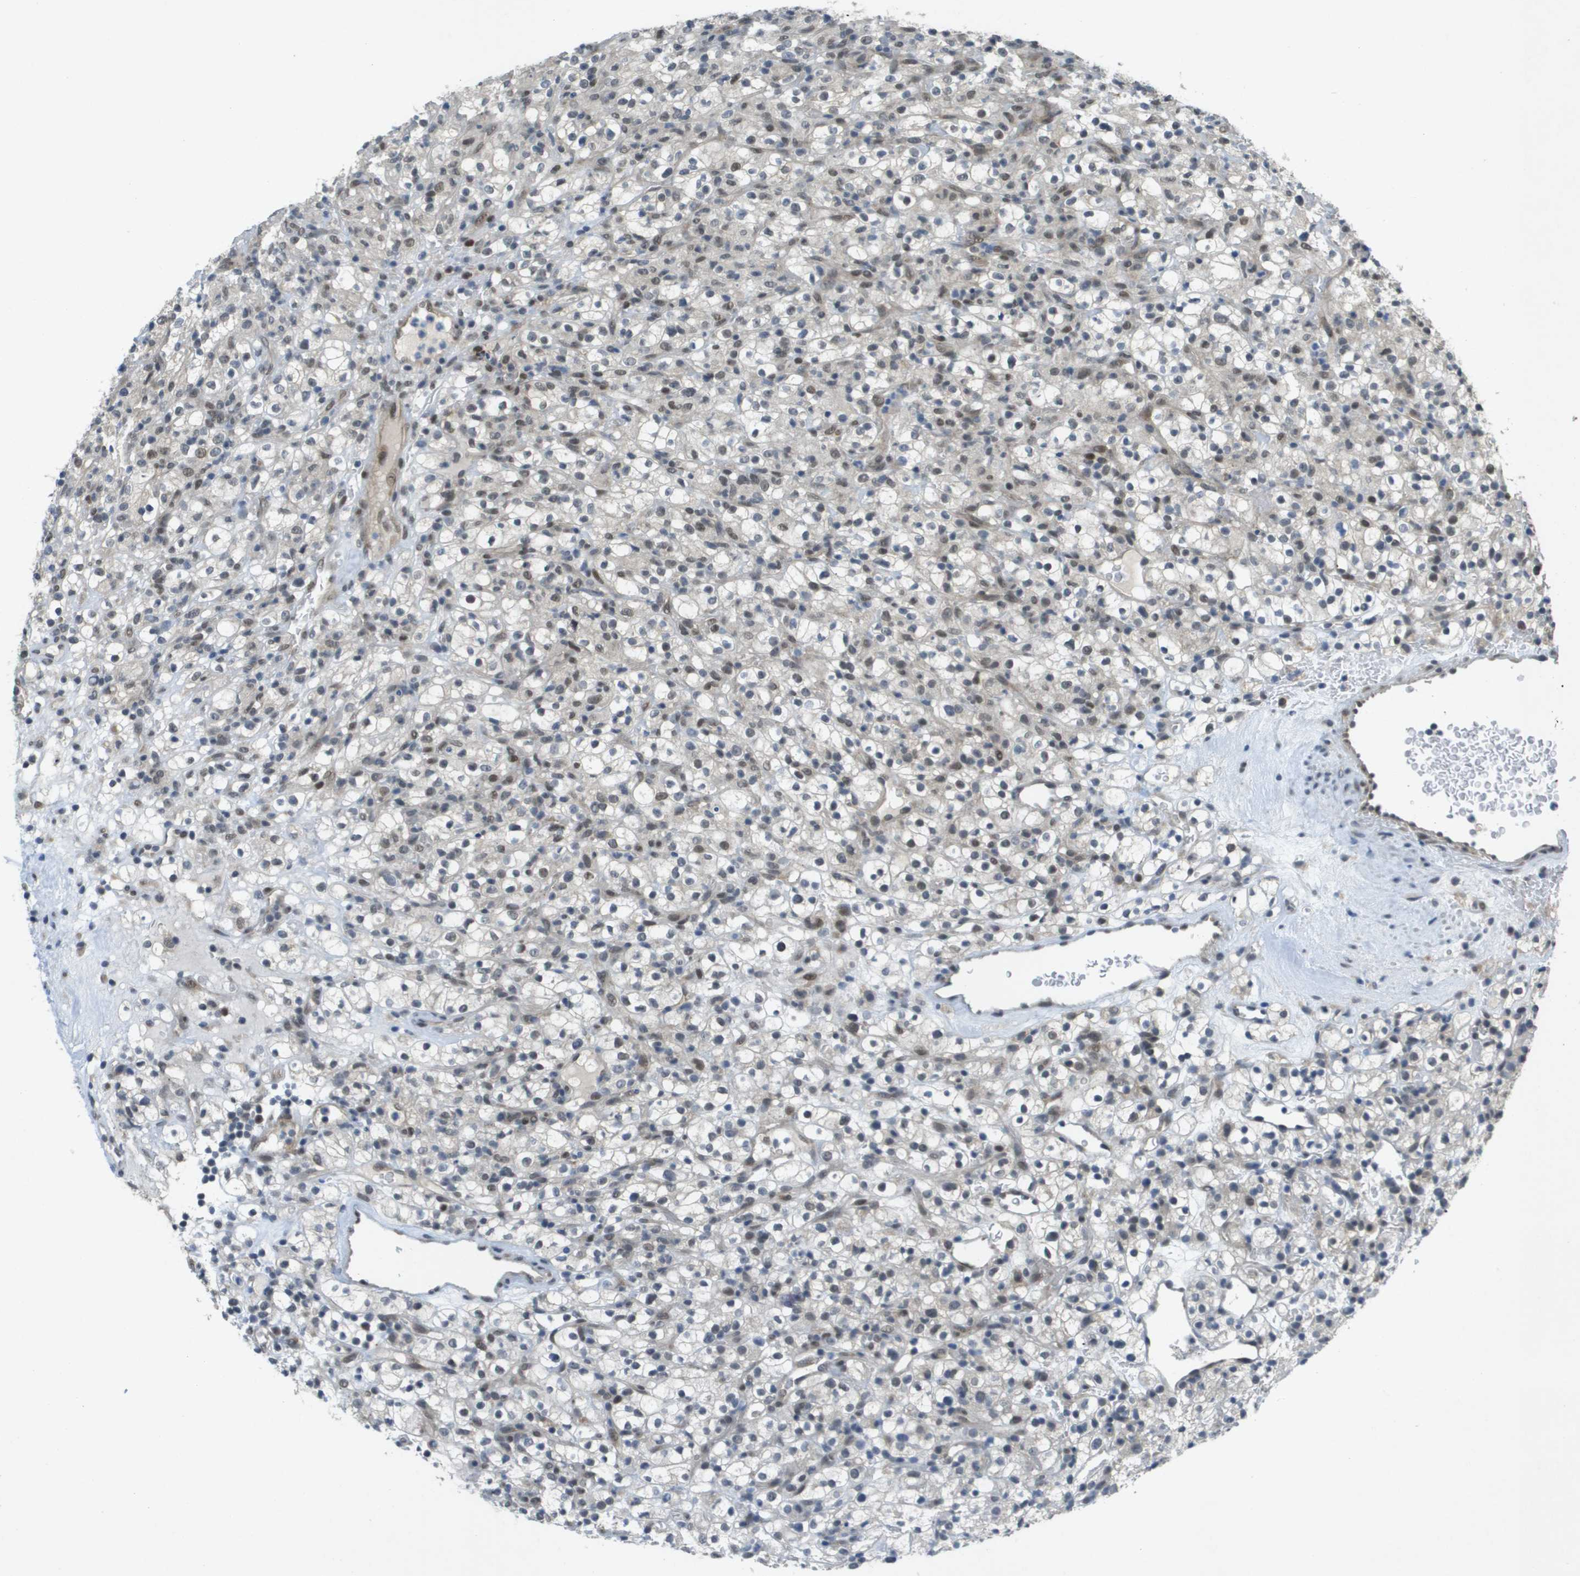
{"staining": {"intensity": "moderate", "quantity": "25%-75%", "location": "nuclear"}, "tissue": "renal cancer", "cell_type": "Tumor cells", "image_type": "cancer", "snomed": [{"axis": "morphology", "description": "Normal tissue, NOS"}, {"axis": "morphology", "description": "Adenocarcinoma, NOS"}, {"axis": "topography", "description": "Kidney"}], "caption": "Adenocarcinoma (renal) stained for a protein displays moderate nuclear positivity in tumor cells.", "gene": "ARID1B", "patient": {"sex": "female", "age": 72}}